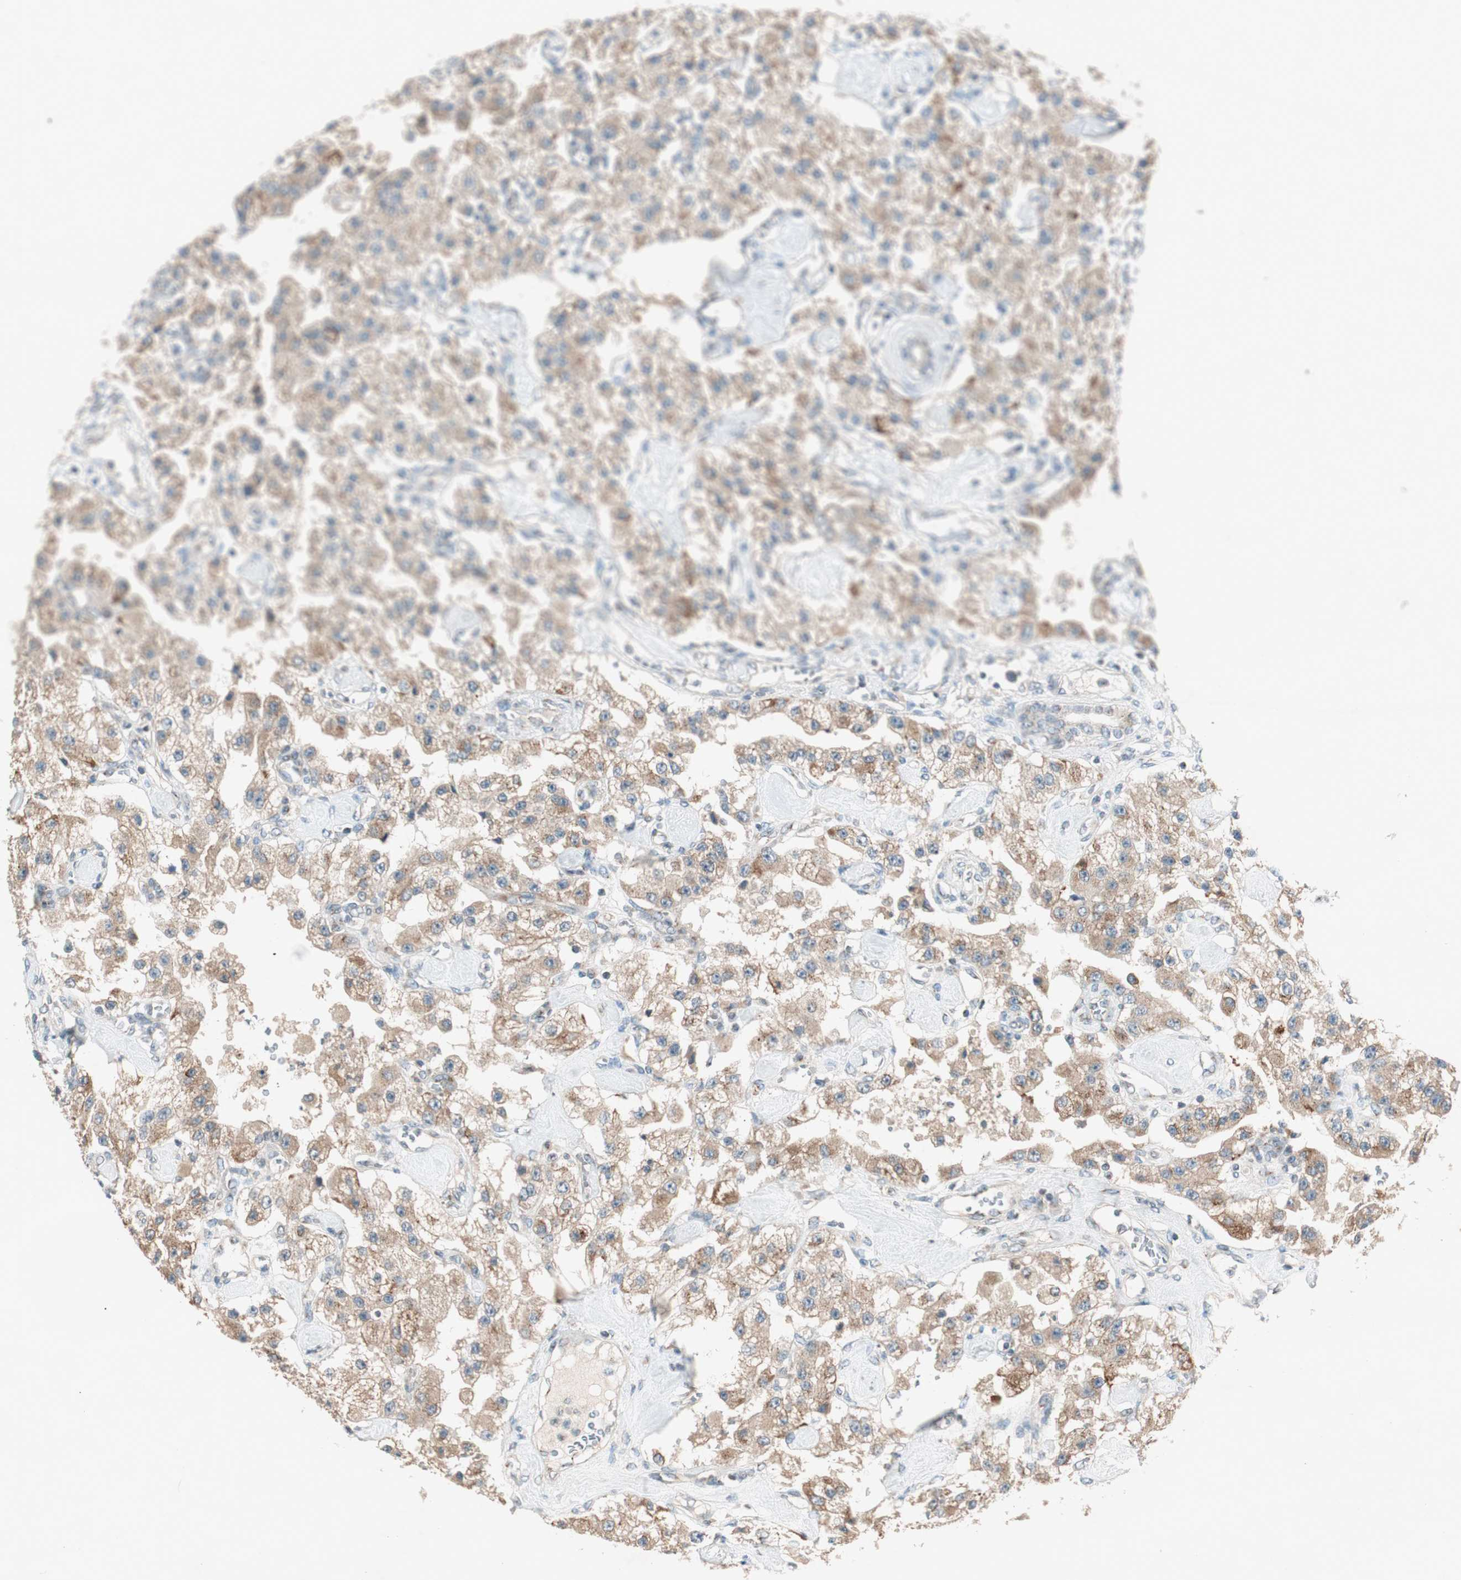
{"staining": {"intensity": "moderate", "quantity": ">75%", "location": "cytoplasmic/membranous"}, "tissue": "carcinoid", "cell_type": "Tumor cells", "image_type": "cancer", "snomed": [{"axis": "morphology", "description": "Carcinoid, malignant, NOS"}, {"axis": "topography", "description": "Pancreas"}], "caption": "Immunohistochemistry (IHC) micrograph of carcinoid stained for a protein (brown), which exhibits medium levels of moderate cytoplasmic/membranous positivity in about >75% of tumor cells.", "gene": "SEC16A", "patient": {"sex": "male", "age": 41}}